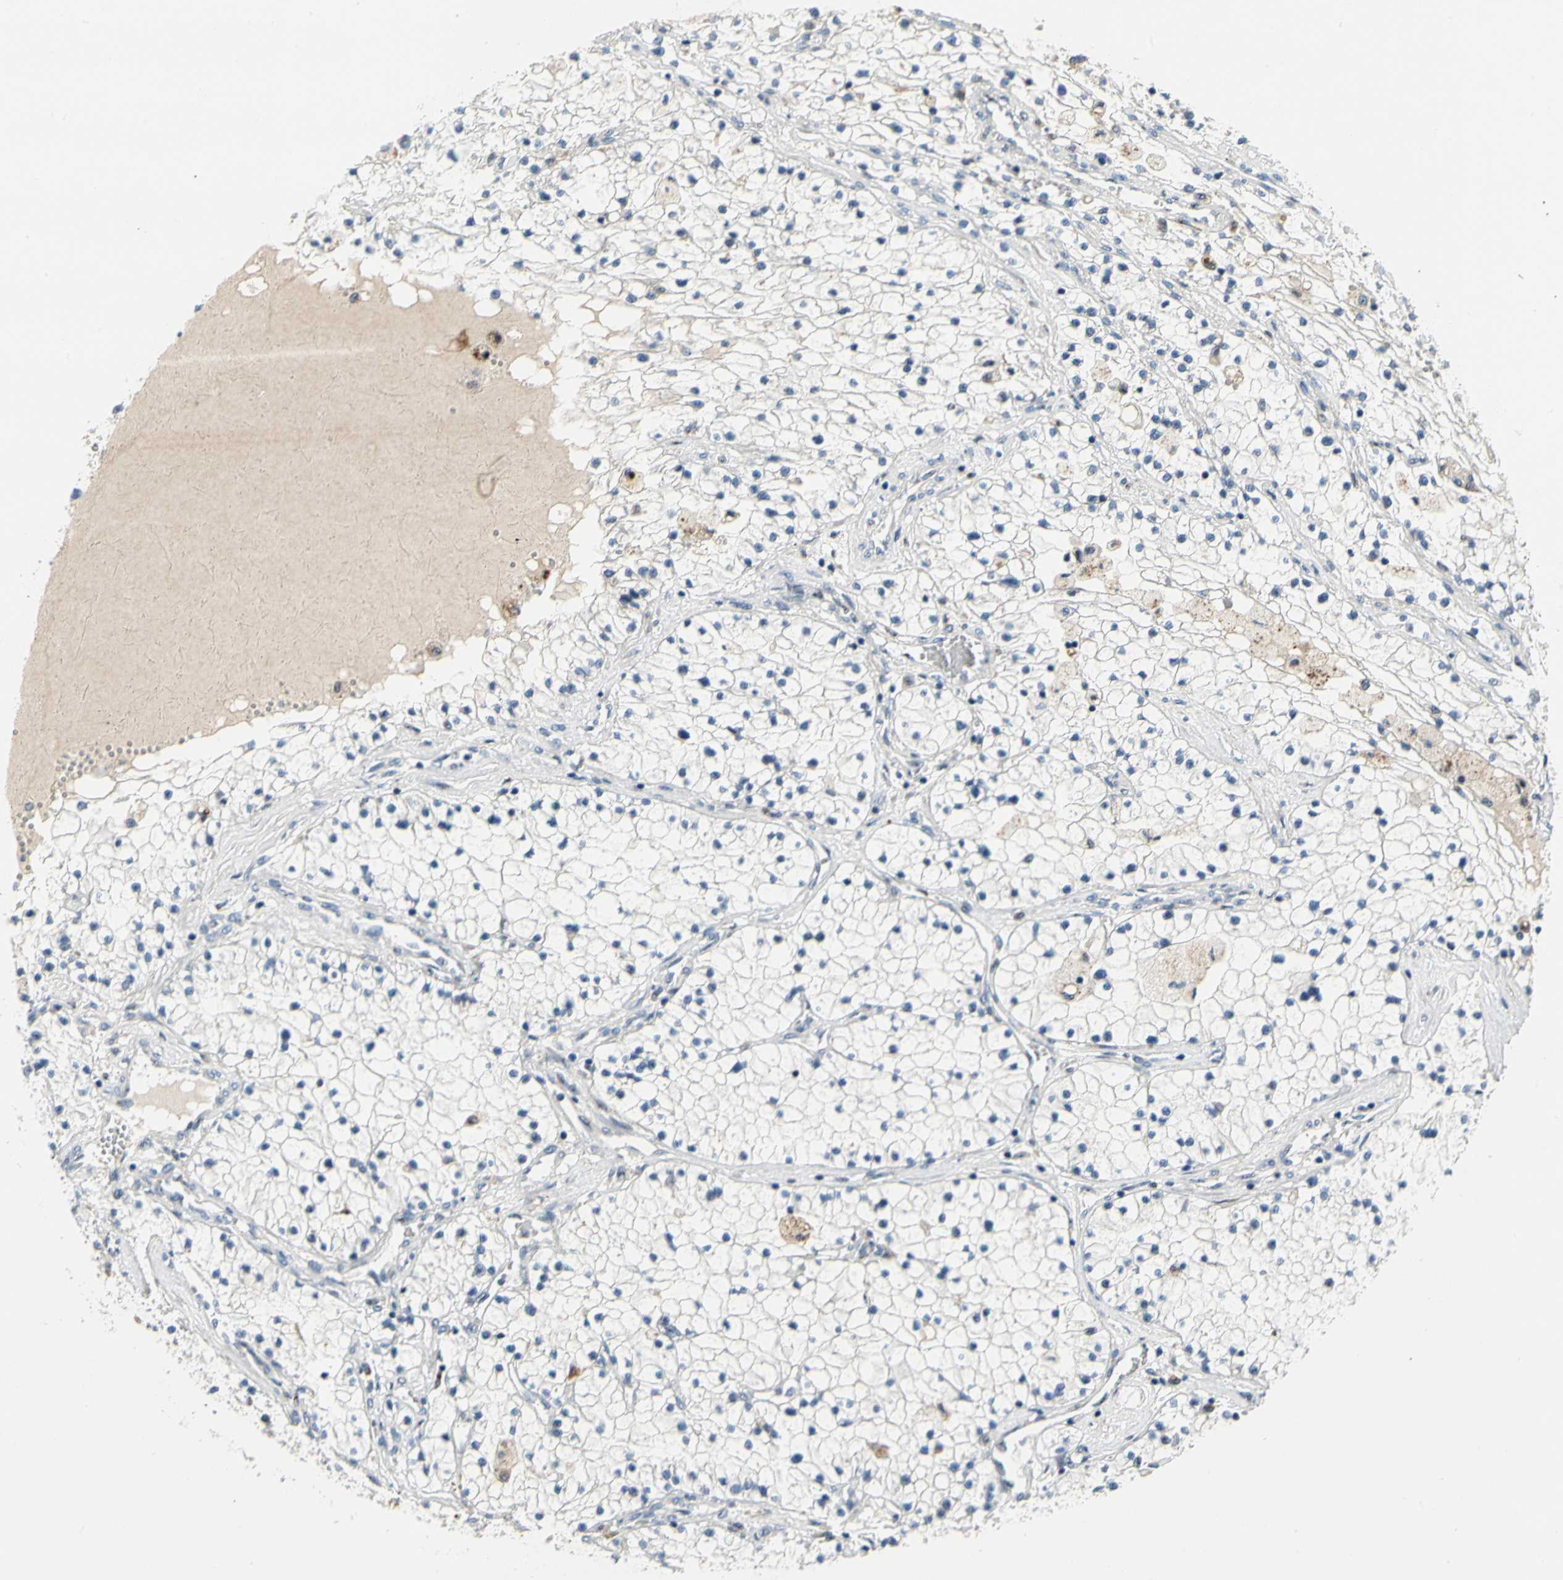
{"staining": {"intensity": "negative", "quantity": "none", "location": "none"}, "tissue": "renal cancer", "cell_type": "Tumor cells", "image_type": "cancer", "snomed": [{"axis": "morphology", "description": "Adenocarcinoma, NOS"}, {"axis": "topography", "description": "Kidney"}], "caption": "High magnification brightfield microscopy of renal adenocarcinoma stained with DAB (3,3'-diaminobenzidine) (brown) and counterstained with hematoxylin (blue): tumor cells show no significant staining.", "gene": "NFASC", "patient": {"sex": "male", "age": 68}}